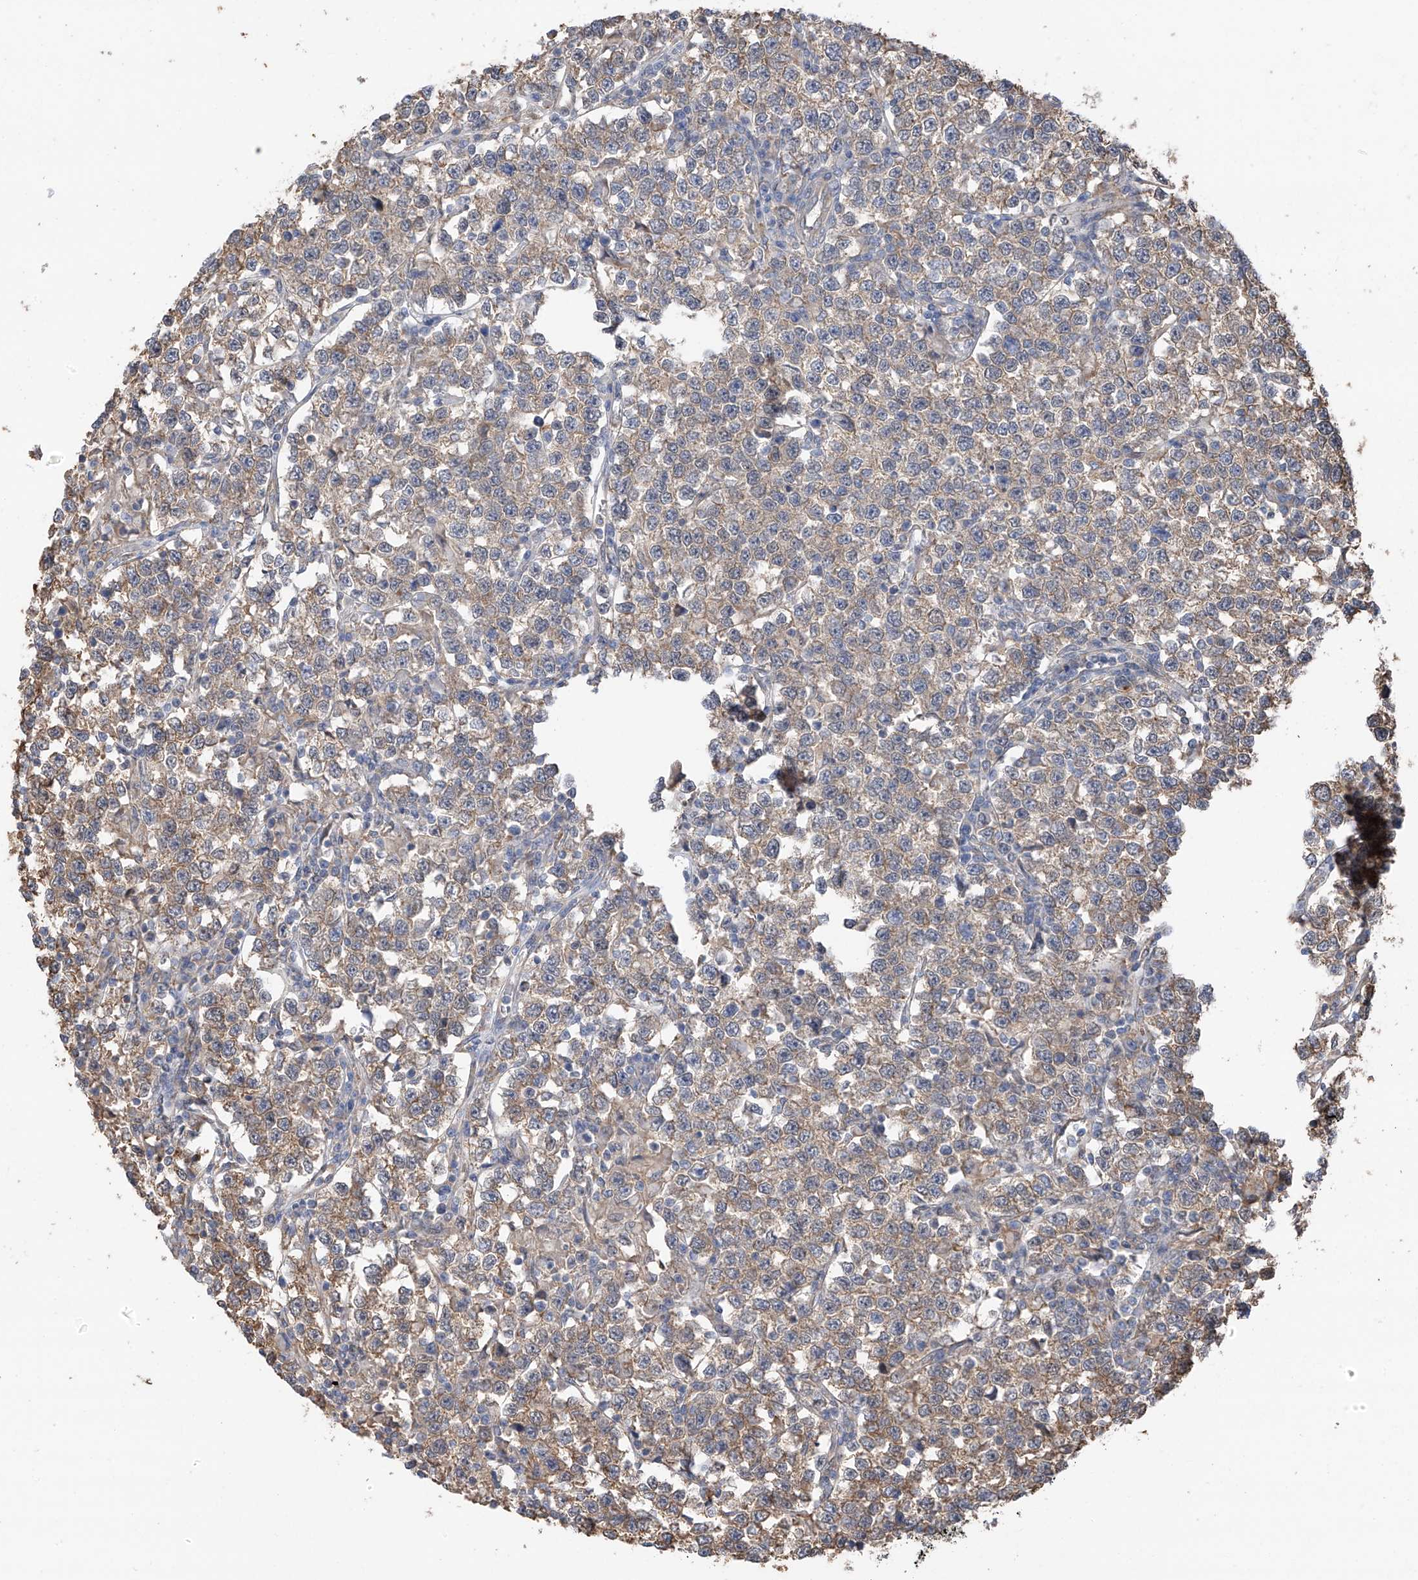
{"staining": {"intensity": "weak", "quantity": ">75%", "location": "cytoplasmic/membranous"}, "tissue": "testis cancer", "cell_type": "Tumor cells", "image_type": "cancer", "snomed": [{"axis": "morphology", "description": "Normal tissue, NOS"}, {"axis": "morphology", "description": "Seminoma, NOS"}, {"axis": "topography", "description": "Testis"}], "caption": "Weak cytoplasmic/membranous protein expression is seen in about >75% of tumor cells in testis seminoma. (DAB (3,3'-diaminobenzidine) IHC, brown staining for protein, blue staining for nuclei).", "gene": "ZNF189", "patient": {"sex": "male", "age": 43}}